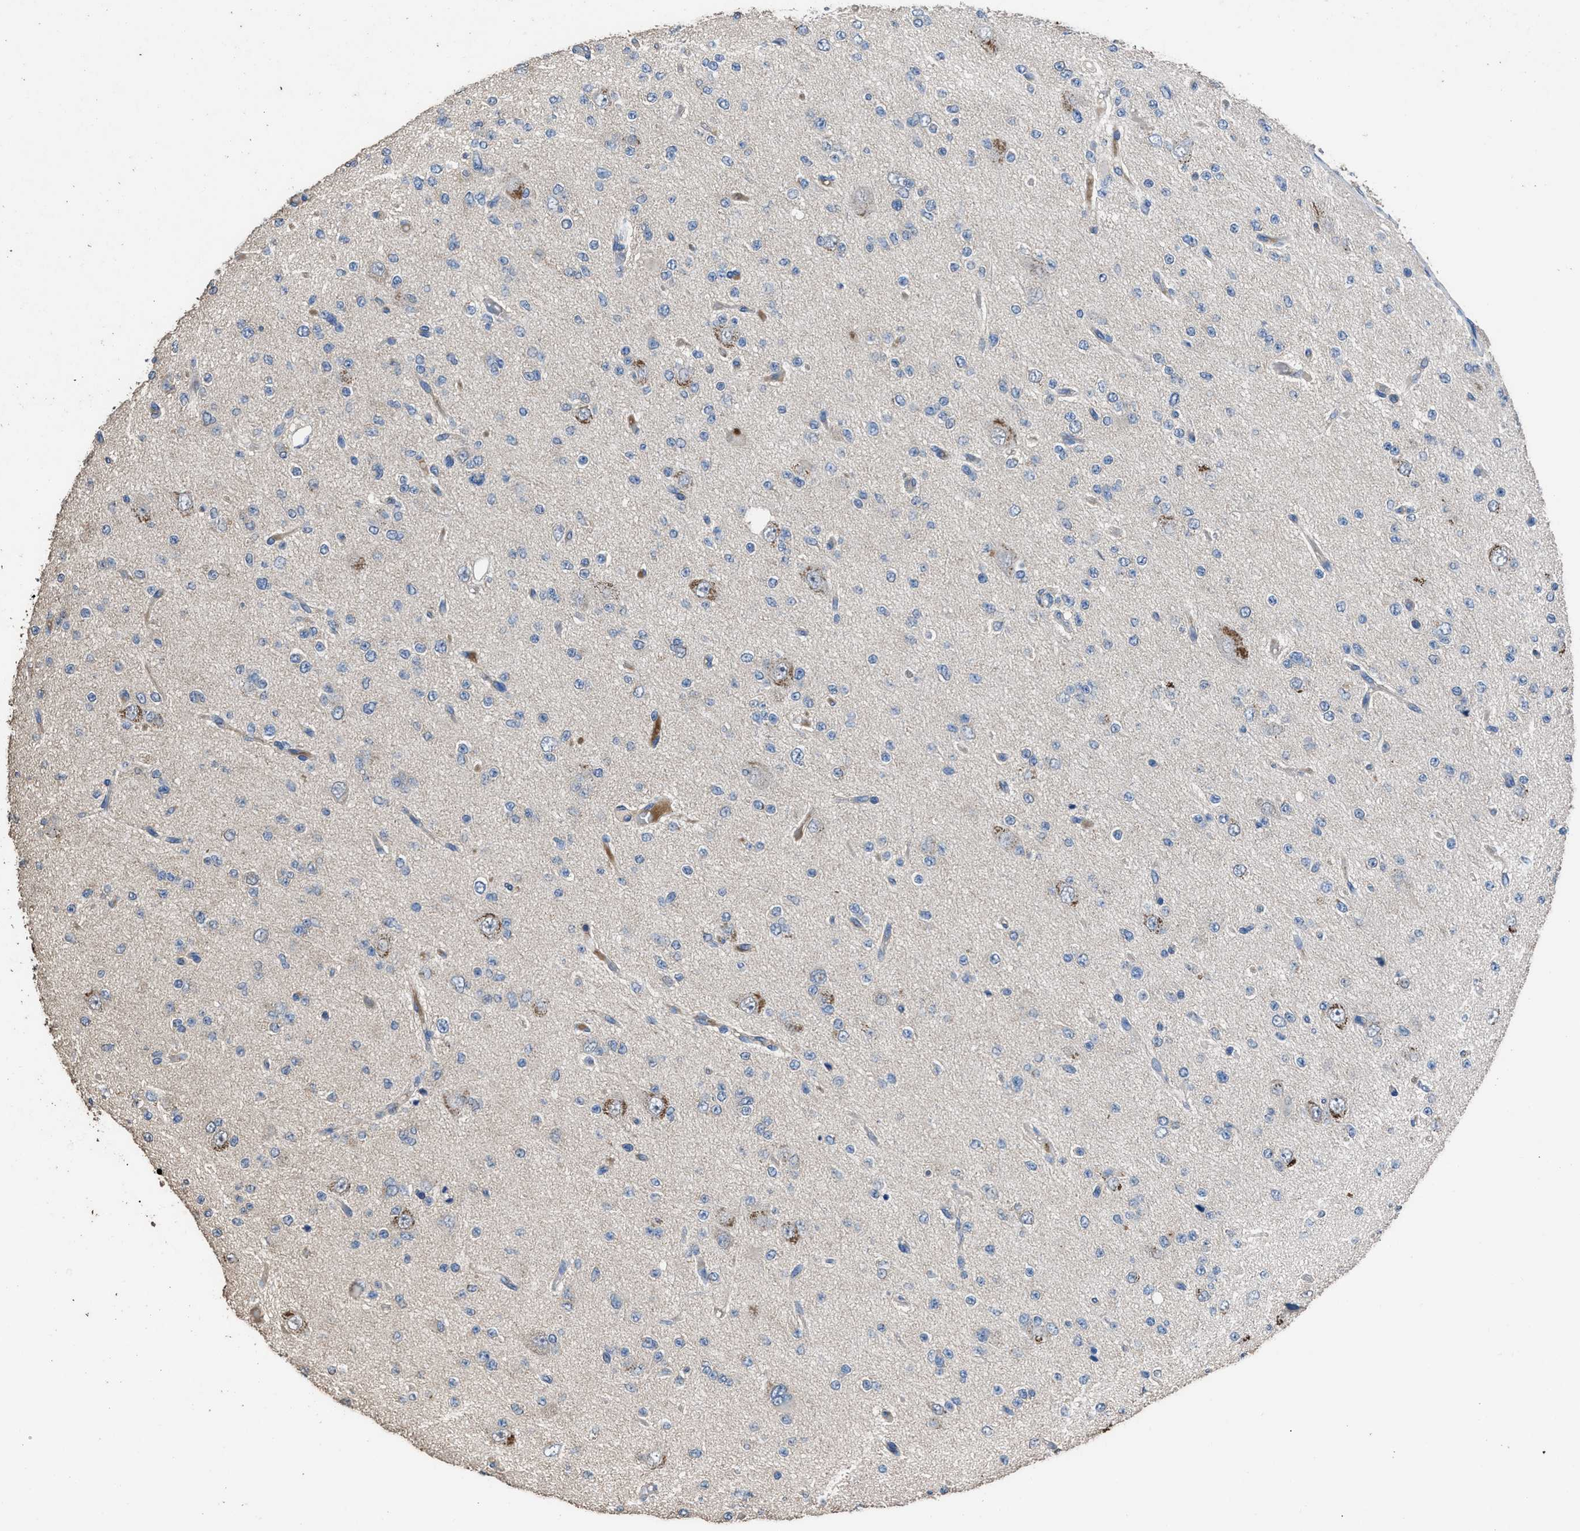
{"staining": {"intensity": "negative", "quantity": "none", "location": "none"}, "tissue": "glioma", "cell_type": "Tumor cells", "image_type": "cancer", "snomed": [{"axis": "morphology", "description": "Glioma, malignant, Low grade"}, {"axis": "topography", "description": "Brain"}], "caption": "Immunohistochemical staining of human glioma demonstrates no significant staining in tumor cells.", "gene": "ITSN1", "patient": {"sex": "male", "age": 38}}